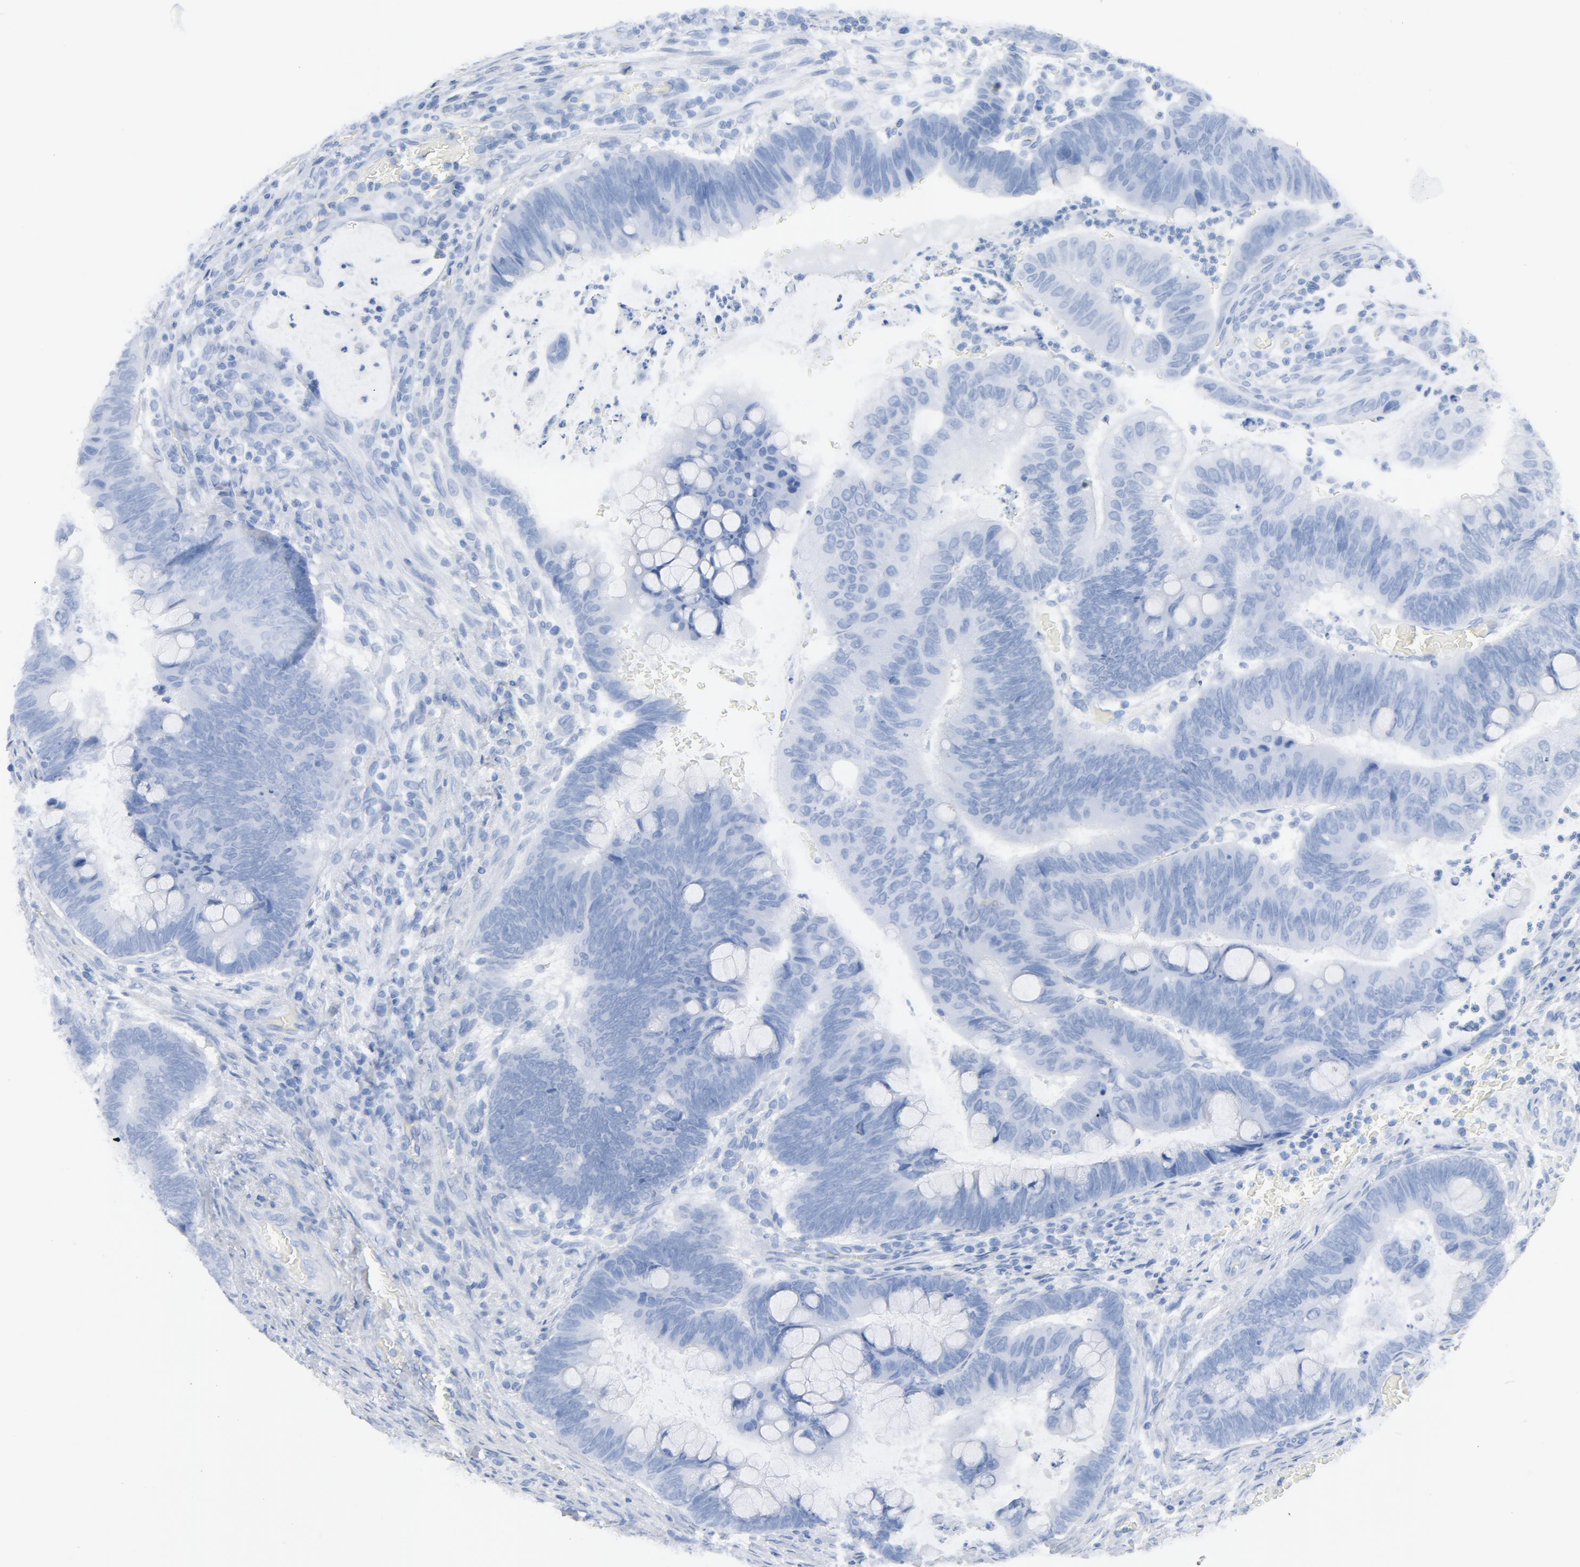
{"staining": {"intensity": "negative", "quantity": "none", "location": "none"}, "tissue": "colorectal cancer", "cell_type": "Tumor cells", "image_type": "cancer", "snomed": [{"axis": "morphology", "description": "Normal tissue, NOS"}, {"axis": "morphology", "description": "Adenocarcinoma, NOS"}, {"axis": "topography", "description": "Rectum"}], "caption": "IHC micrograph of colorectal cancer stained for a protein (brown), which demonstrates no positivity in tumor cells.", "gene": "C14orf119", "patient": {"sex": "male", "age": 92}}